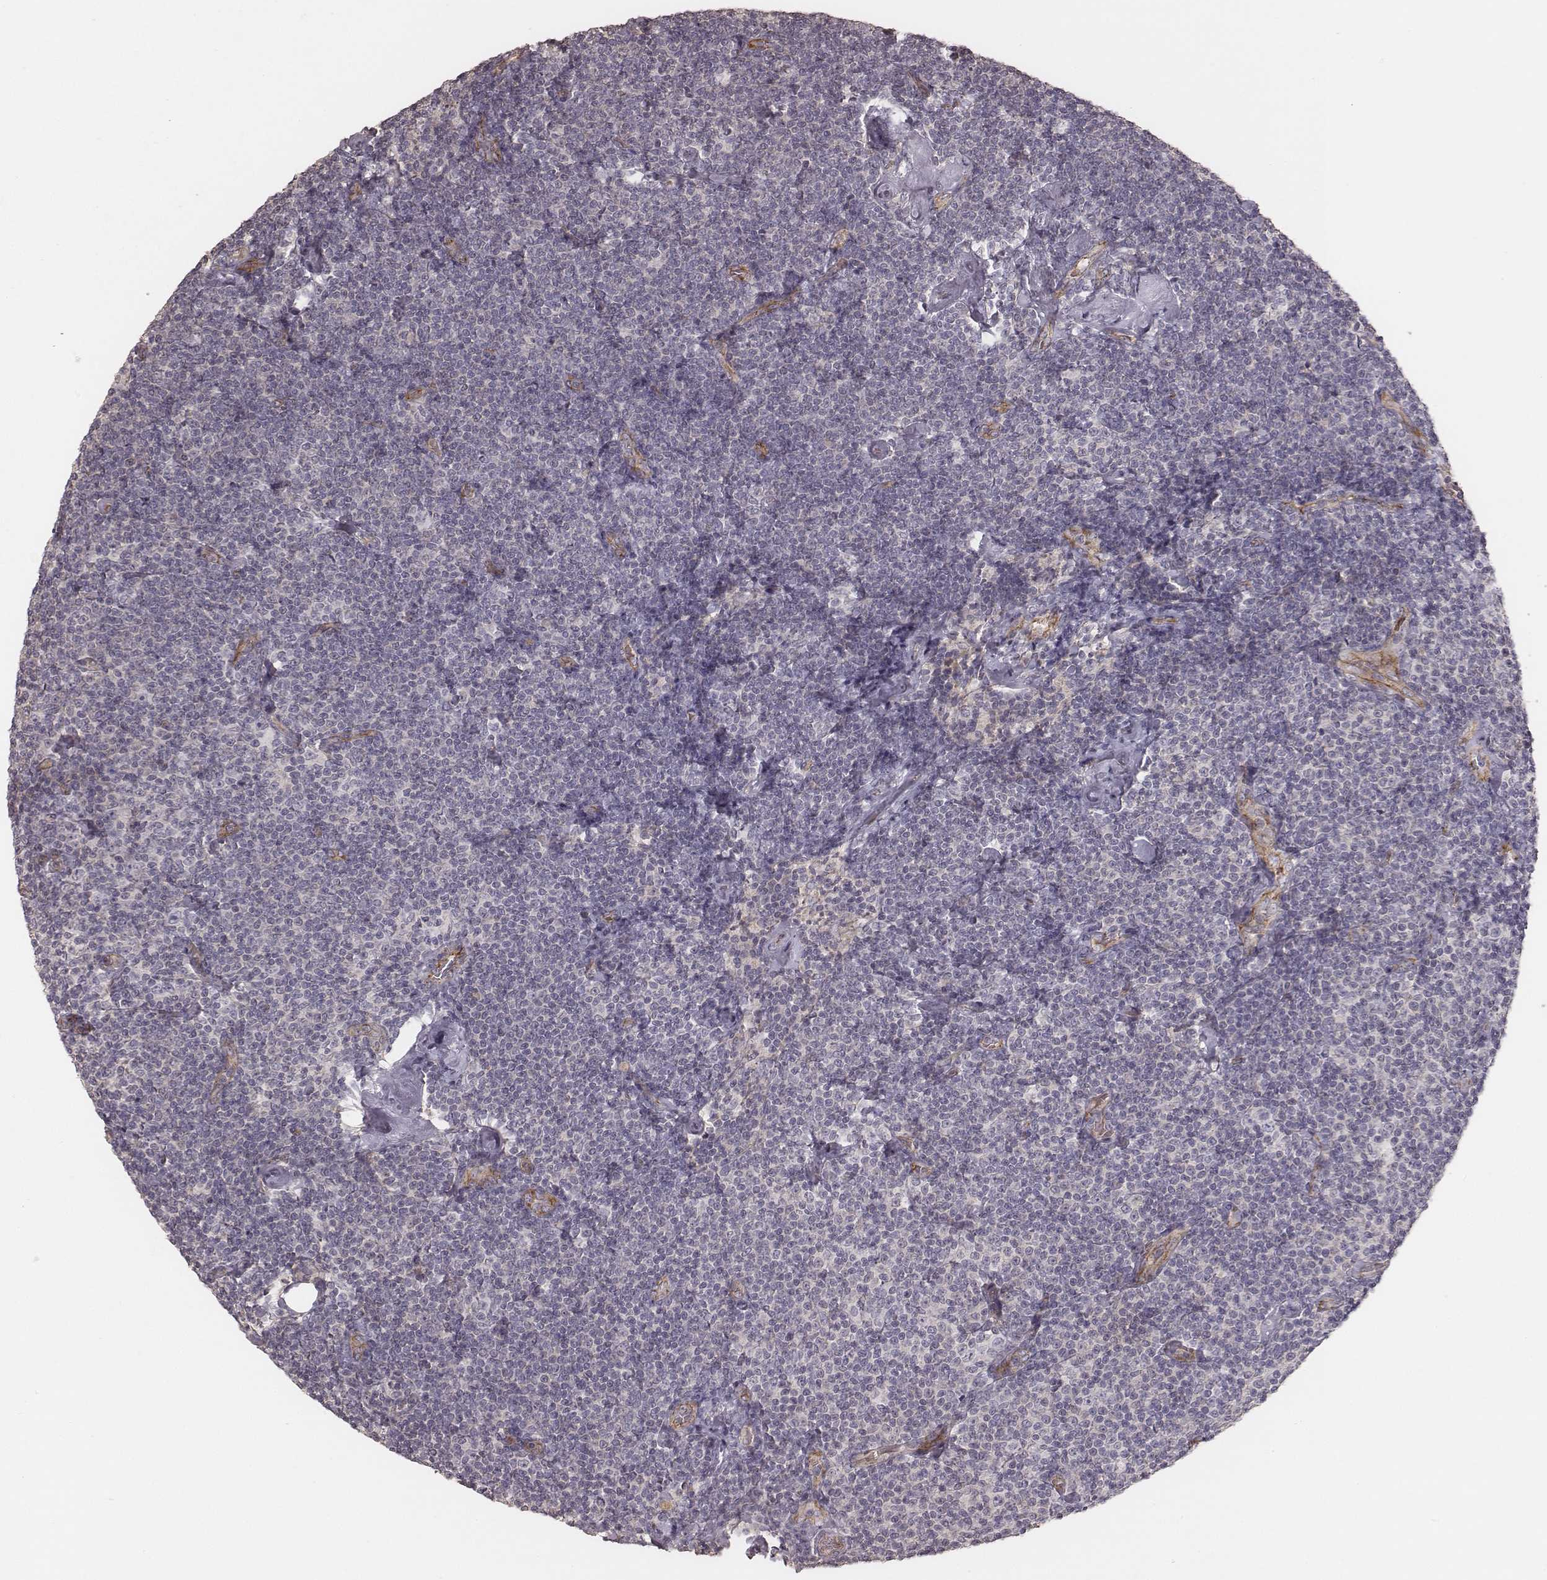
{"staining": {"intensity": "negative", "quantity": "none", "location": "none"}, "tissue": "lymphoma", "cell_type": "Tumor cells", "image_type": "cancer", "snomed": [{"axis": "morphology", "description": "Malignant lymphoma, non-Hodgkin's type, Low grade"}, {"axis": "topography", "description": "Lymph node"}], "caption": "Immunohistochemistry image of neoplastic tissue: lymphoma stained with DAB exhibits no significant protein staining in tumor cells.", "gene": "OTOGL", "patient": {"sex": "male", "age": 81}}